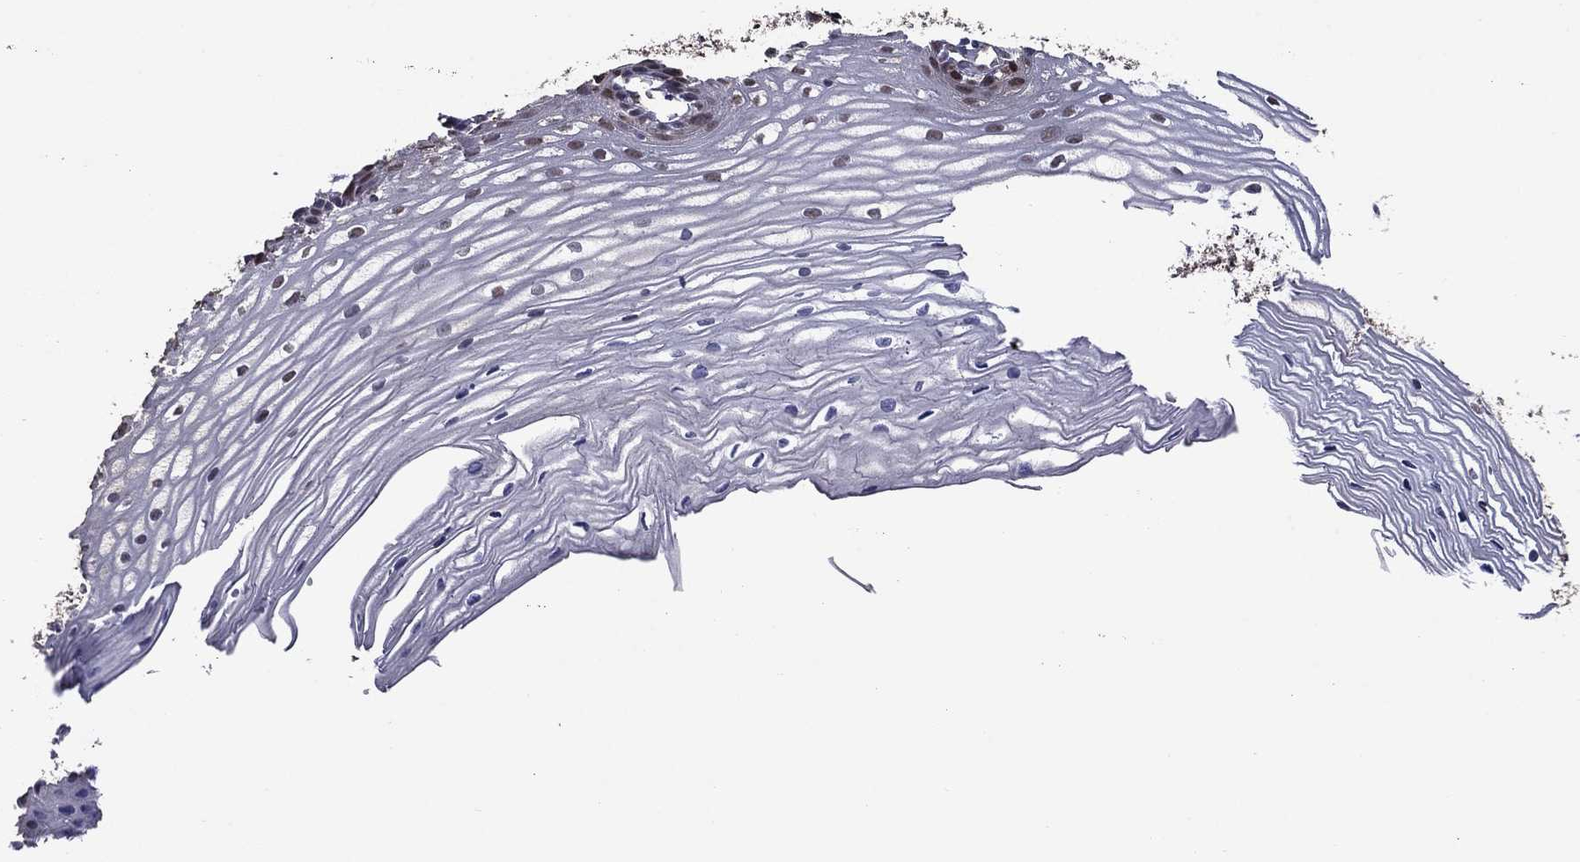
{"staining": {"intensity": "moderate", "quantity": "<25%", "location": "nuclear"}, "tissue": "cervix", "cell_type": "Glandular cells", "image_type": "normal", "snomed": [{"axis": "morphology", "description": "Normal tissue, NOS"}, {"axis": "topography", "description": "Cervix"}], "caption": "Moderate nuclear staining for a protein is seen in approximately <25% of glandular cells of benign cervix using immunohistochemistry.", "gene": "APPBP2", "patient": {"sex": "female", "age": 40}}